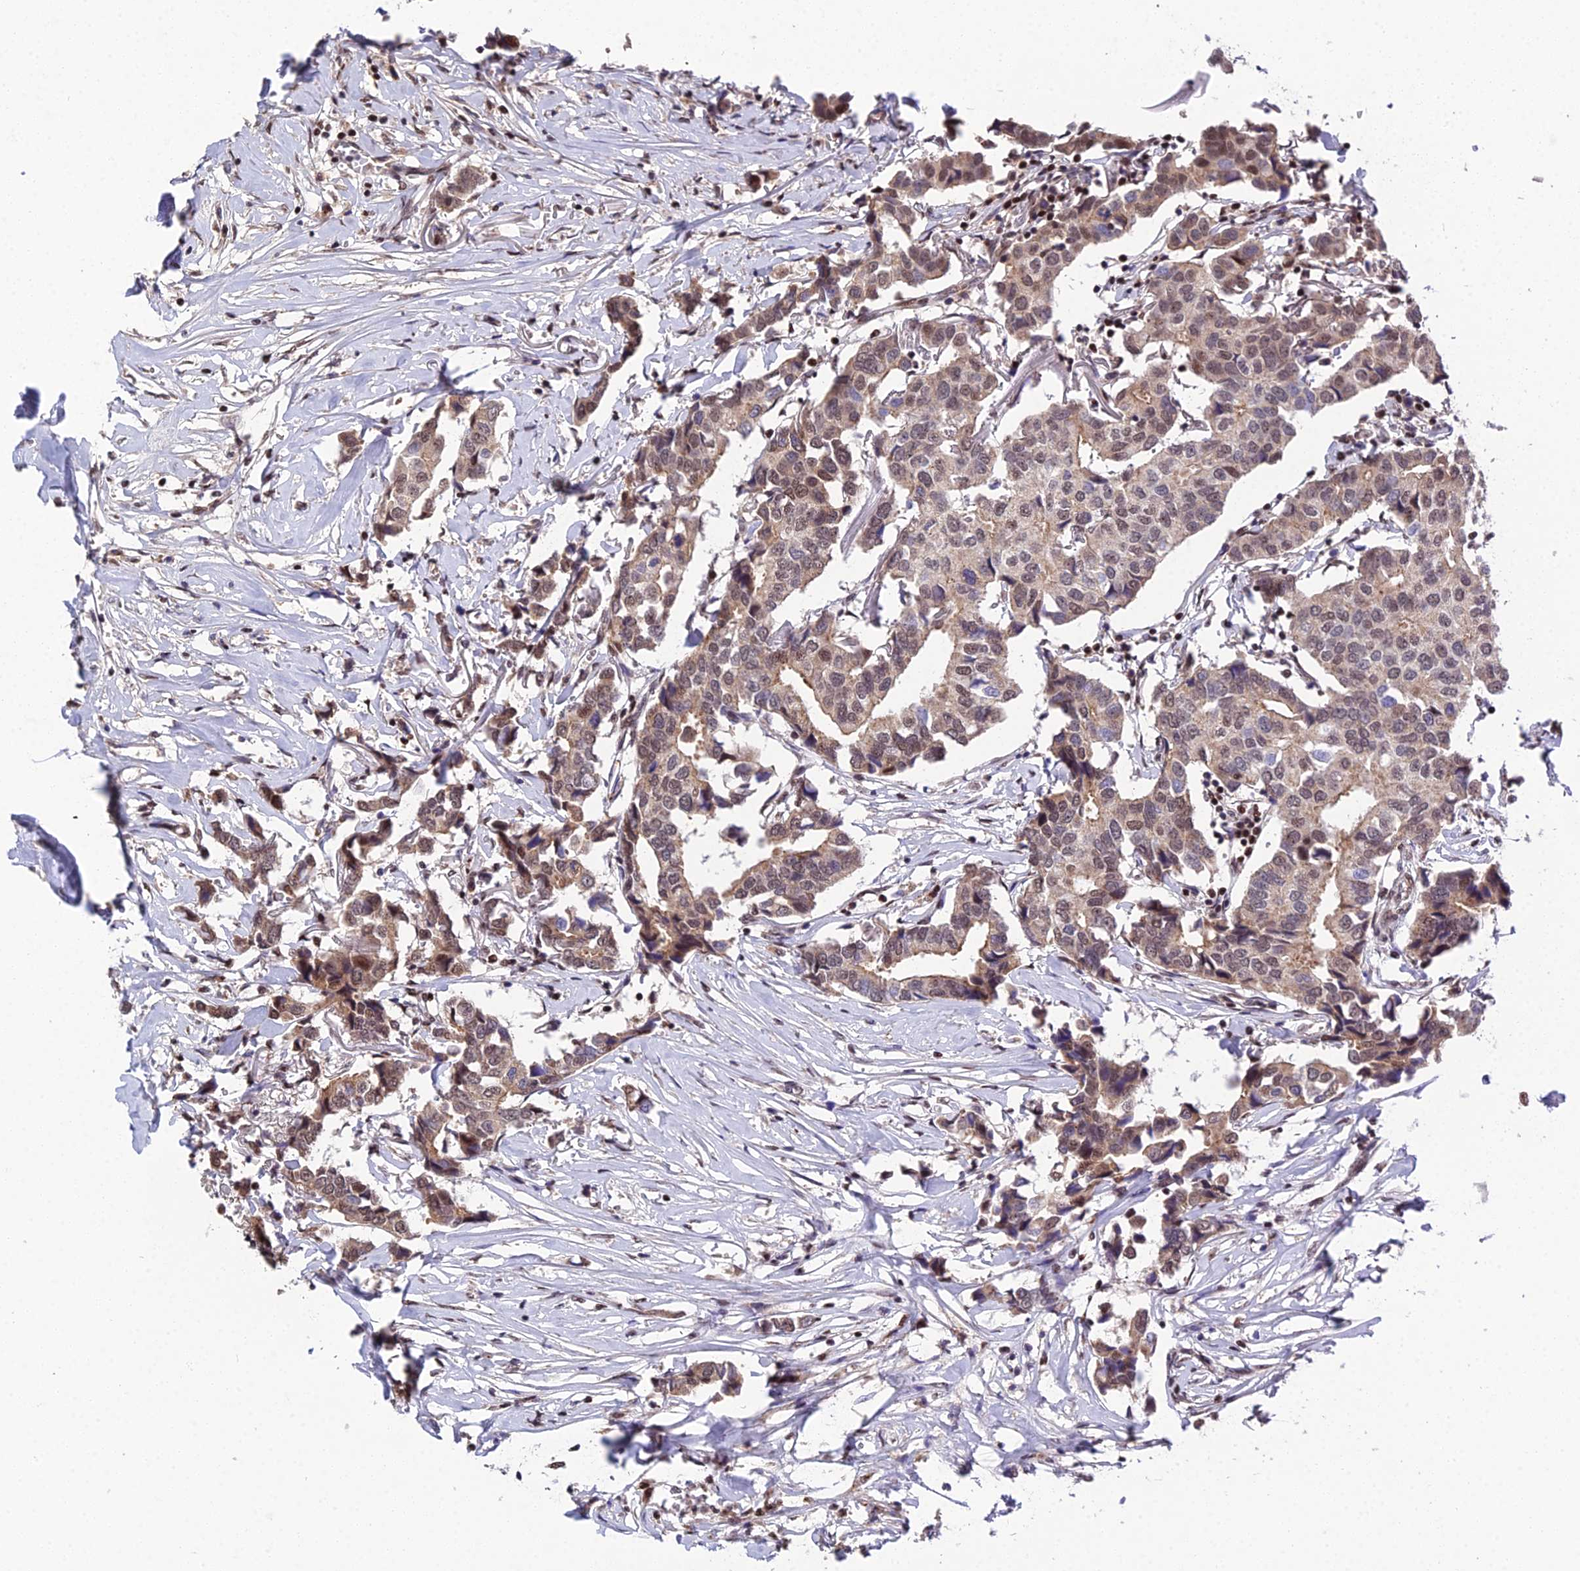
{"staining": {"intensity": "moderate", "quantity": "25%-75%", "location": "cytoplasmic/membranous,nuclear"}, "tissue": "breast cancer", "cell_type": "Tumor cells", "image_type": "cancer", "snomed": [{"axis": "morphology", "description": "Duct carcinoma"}, {"axis": "topography", "description": "Breast"}], "caption": "A brown stain shows moderate cytoplasmic/membranous and nuclear expression of a protein in breast cancer tumor cells.", "gene": "ARL2", "patient": {"sex": "female", "age": 80}}